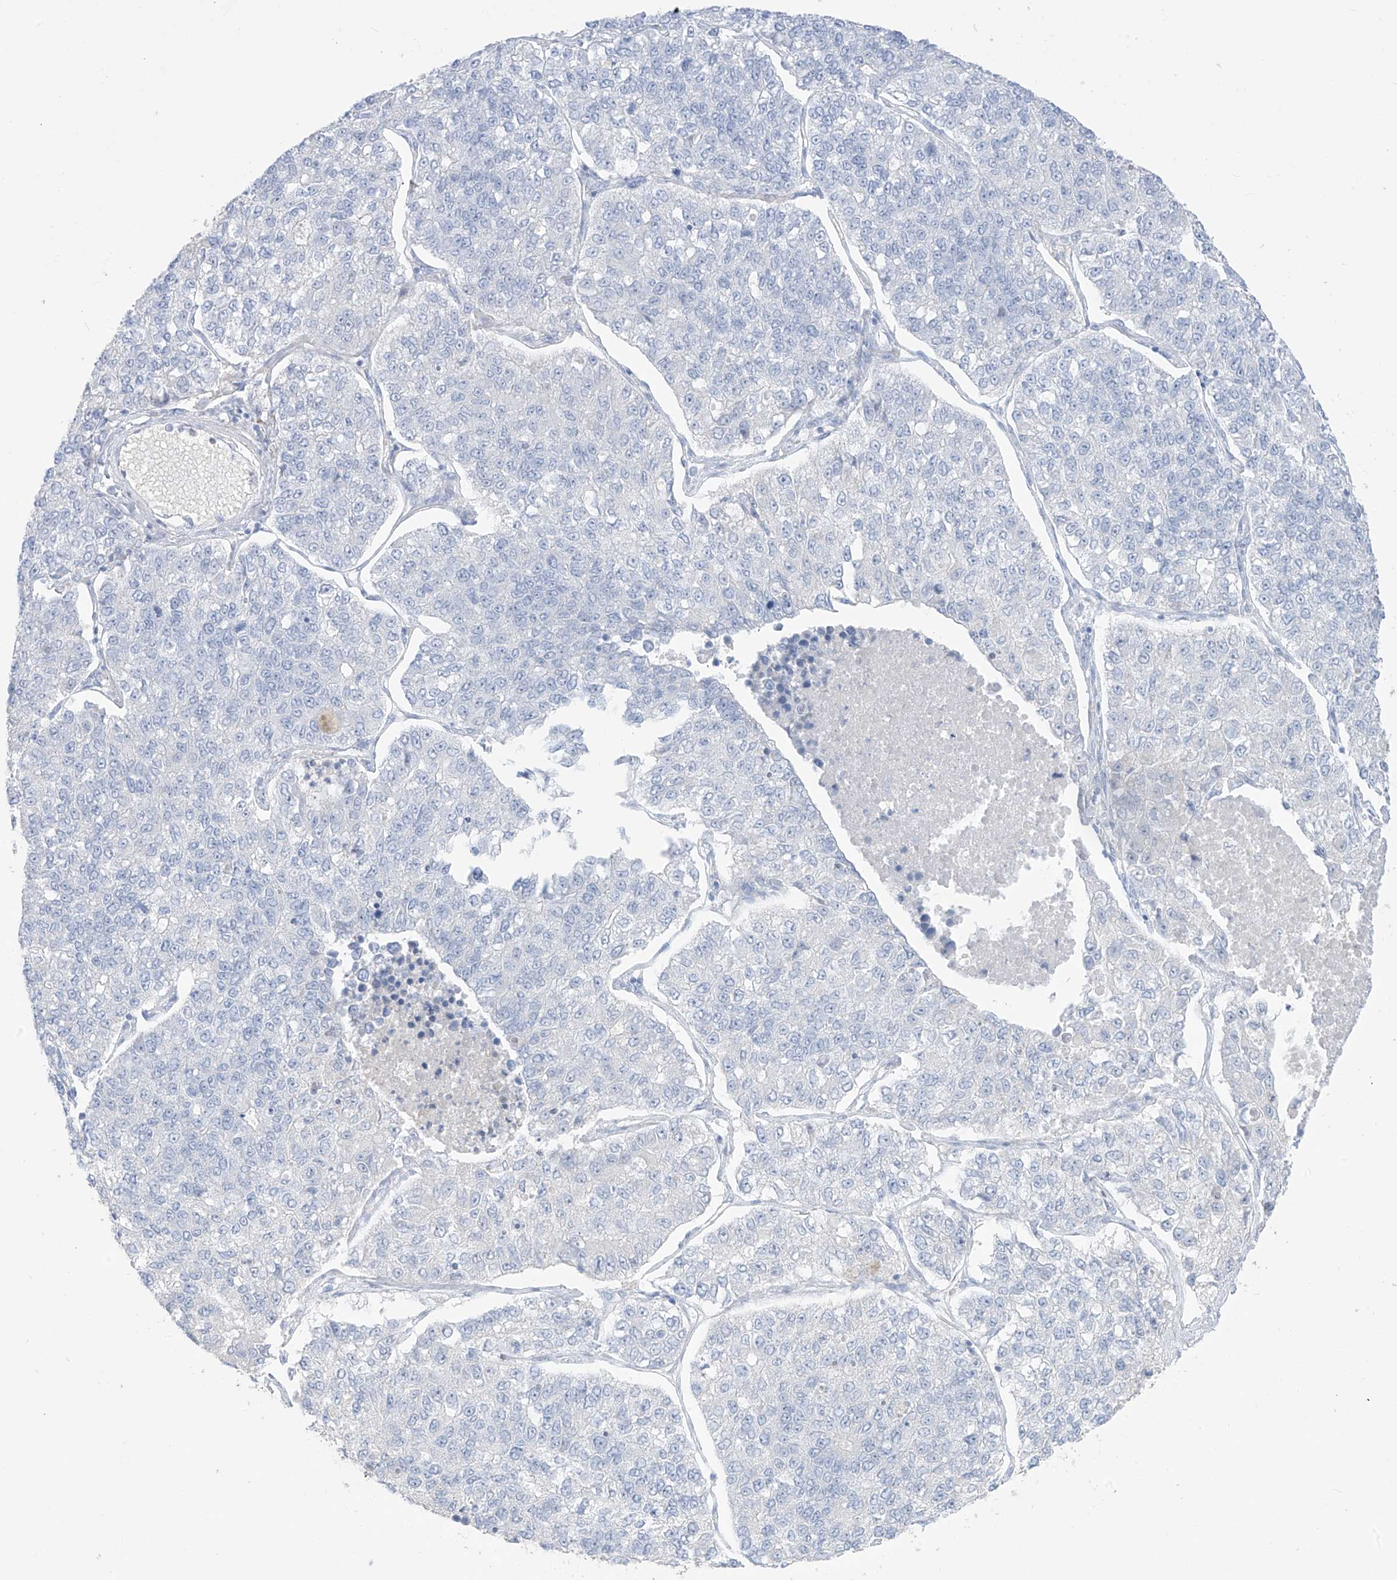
{"staining": {"intensity": "negative", "quantity": "none", "location": "none"}, "tissue": "lung cancer", "cell_type": "Tumor cells", "image_type": "cancer", "snomed": [{"axis": "morphology", "description": "Adenocarcinoma, NOS"}, {"axis": "topography", "description": "Lung"}], "caption": "Human adenocarcinoma (lung) stained for a protein using immunohistochemistry (IHC) reveals no positivity in tumor cells.", "gene": "ASPRV1", "patient": {"sex": "male", "age": 49}}